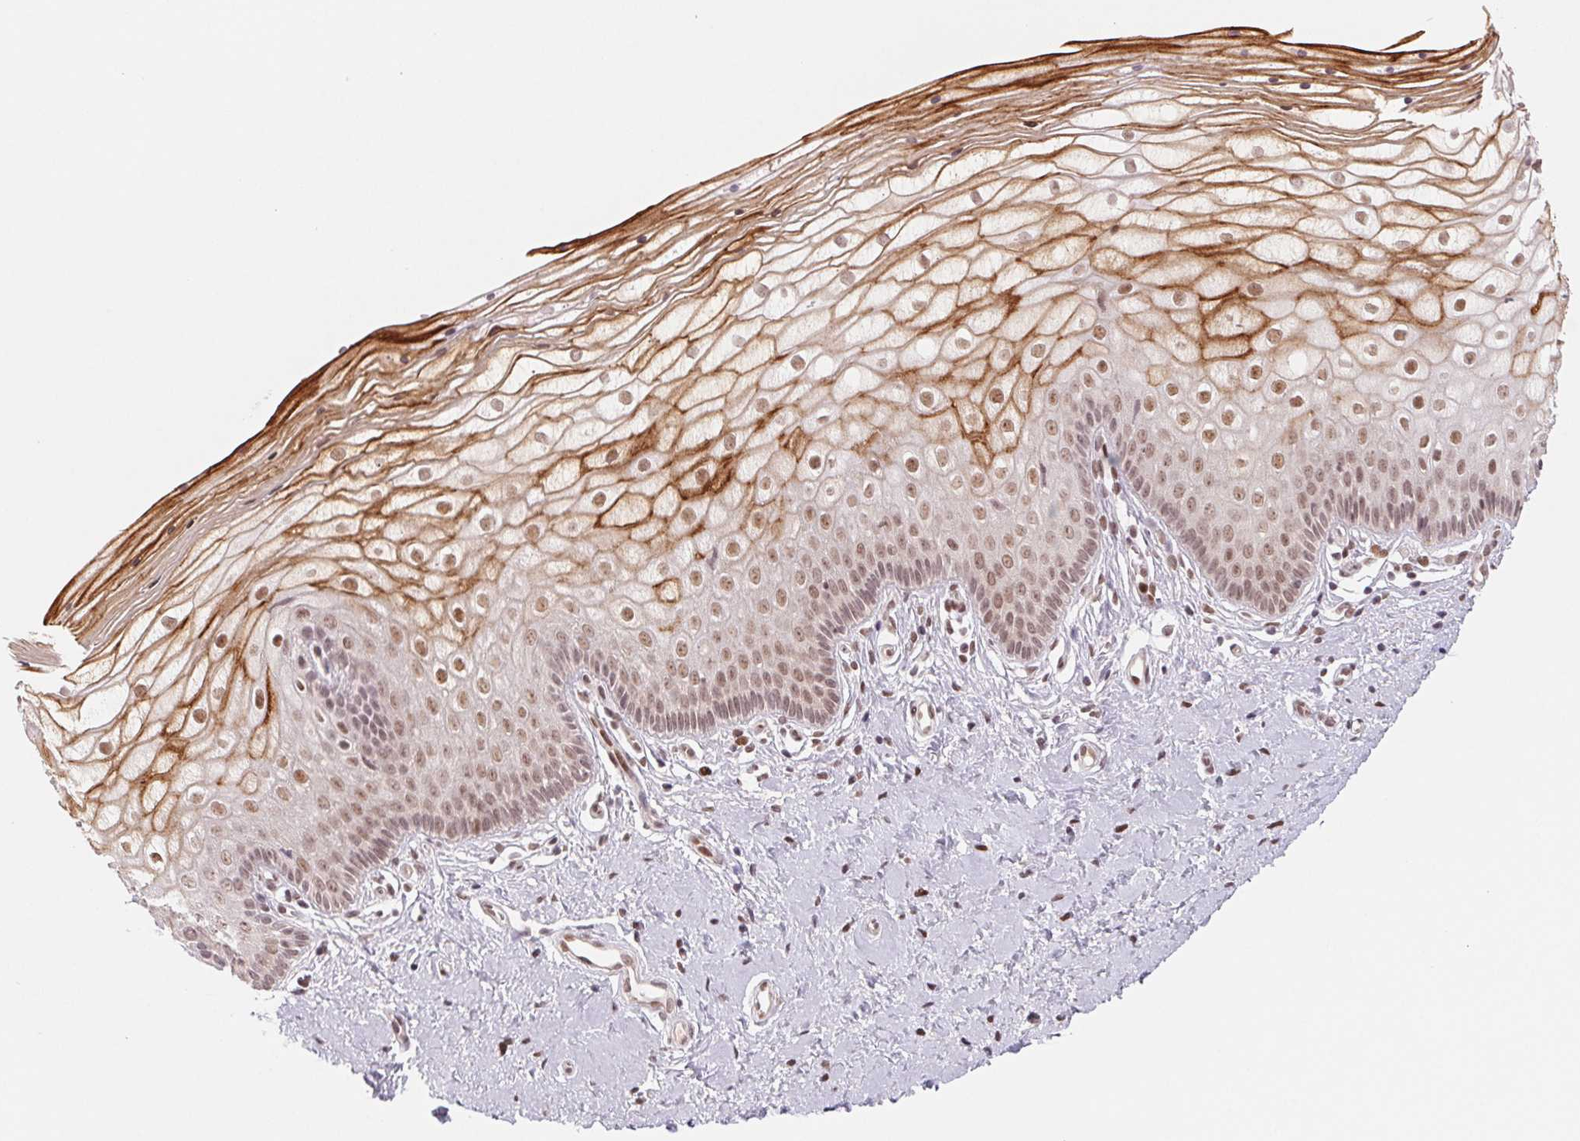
{"staining": {"intensity": "moderate", "quantity": ">75%", "location": "cytoplasmic/membranous,nuclear"}, "tissue": "vagina", "cell_type": "Squamous epithelial cells", "image_type": "normal", "snomed": [{"axis": "morphology", "description": "Normal tissue, NOS"}, {"axis": "topography", "description": "Vagina"}], "caption": "The image shows staining of benign vagina, revealing moderate cytoplasmic/membranous,nuclear protein positivity (brown color) within squamous epithelial cells.", "gene": "DNAJB6", "patient": {"sex": "female", "age": 39}}